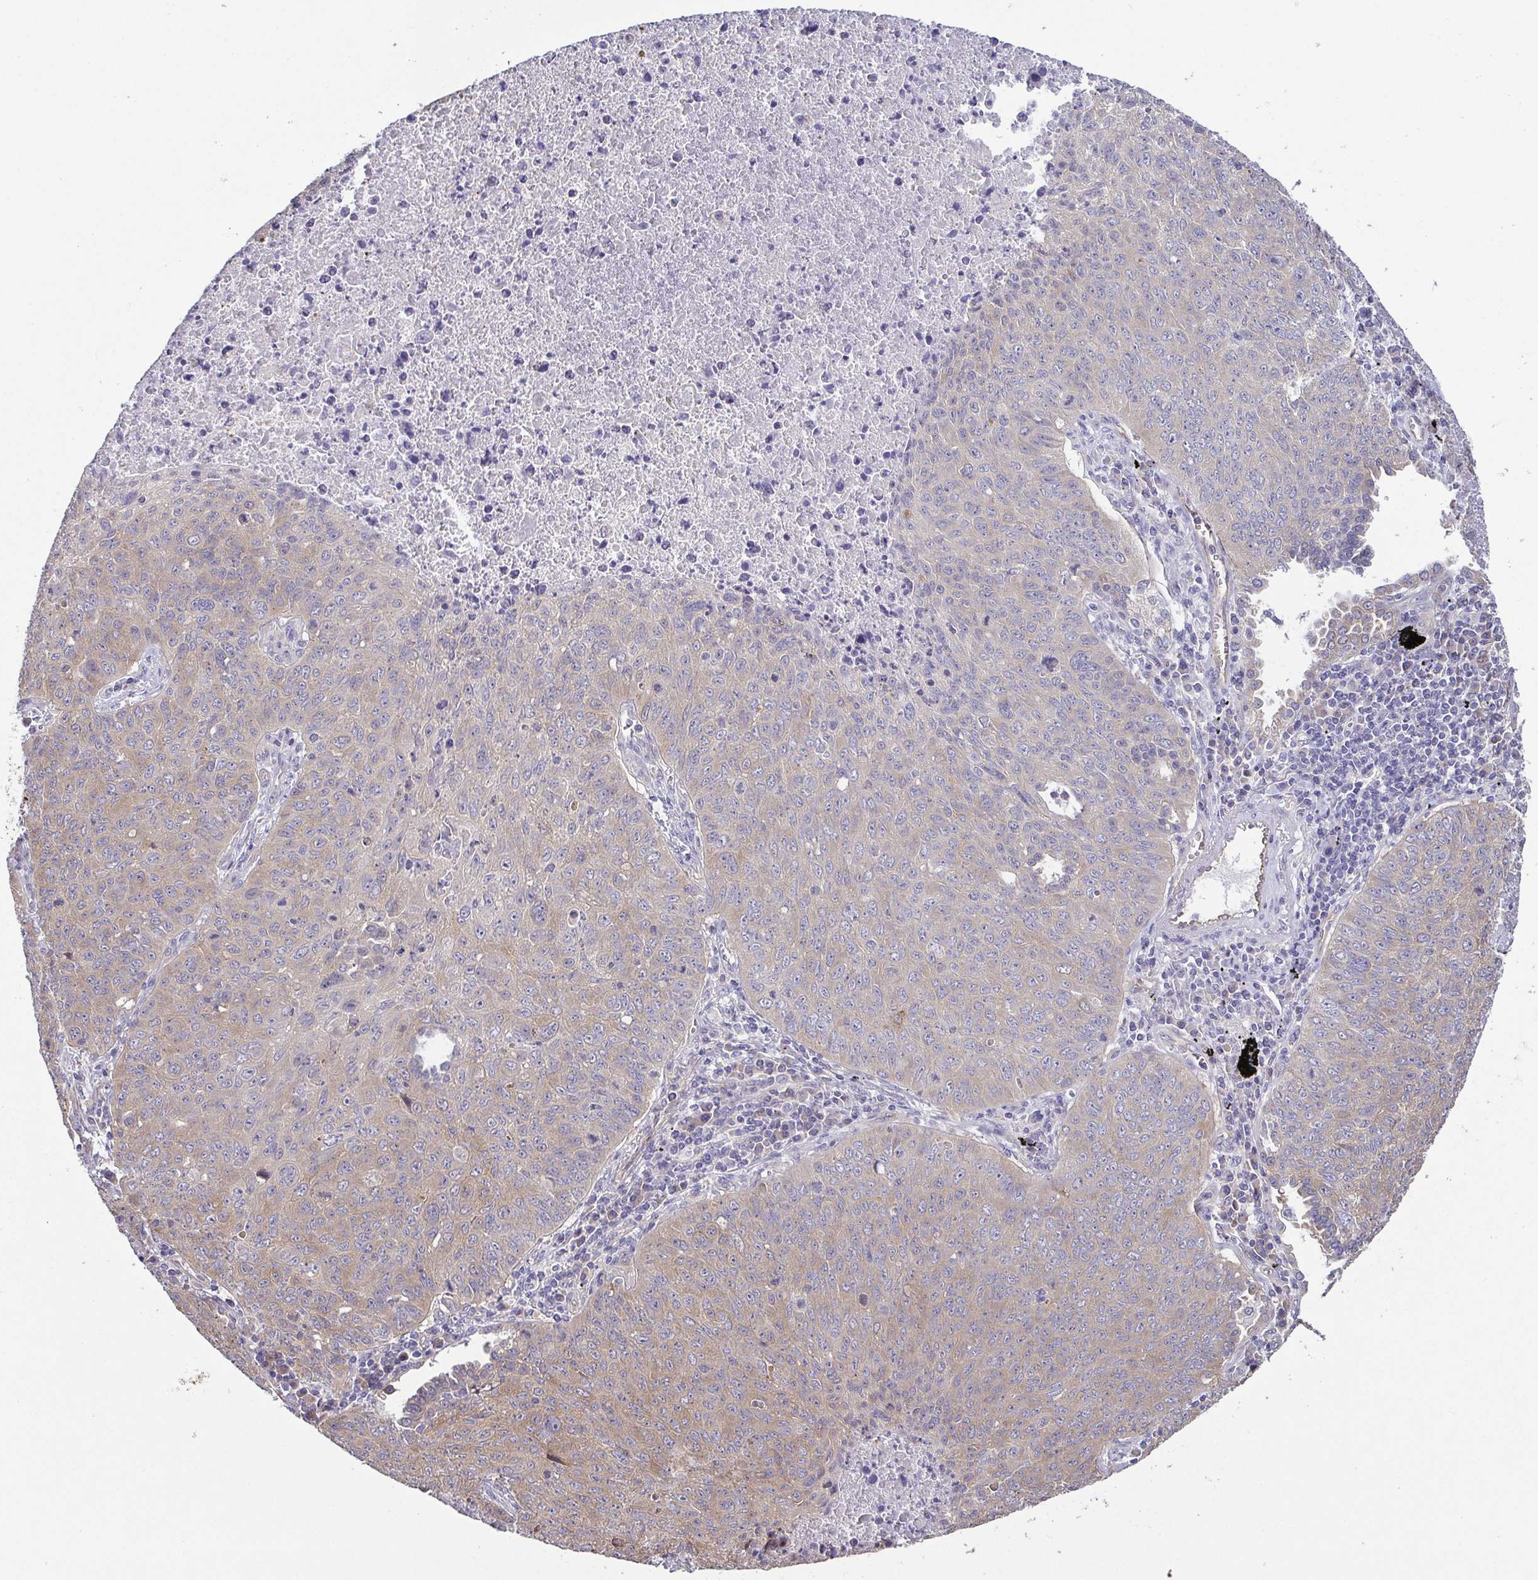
{"staining": {"intensity": "weak", "quantity": "<25%", "location": "cytoplasmic/membranous"}, "tissue": "lung cancer", "cell_type": "Tumor cells", "image_type": "cancer", "snomed": [{"axis": "morphology", "description": "Normal morphology"}, {"axis": "morphology", "description": "Aneuploidy"}, {"axis": "morphology", "description": "Squamous cell carcinoma, NOS"}, {"axis": "topography", "description": "Lymph node"}, {"axis": "topography", "description": "Lung"}], "caption": "Immunohistochemical staining of human lung cancer (squamous cell carcinoma) demonstrates no significant positivity in tumor cells. The staining was performed using DAB (3,3'-diaminobenzidine) to visualize the protein expression in brown, while the nuclei were stained in blue with hematoxylin (Magnification: 20x).", "gene": "EIF3D", "patient": {"sex": "female", "age": 76}}